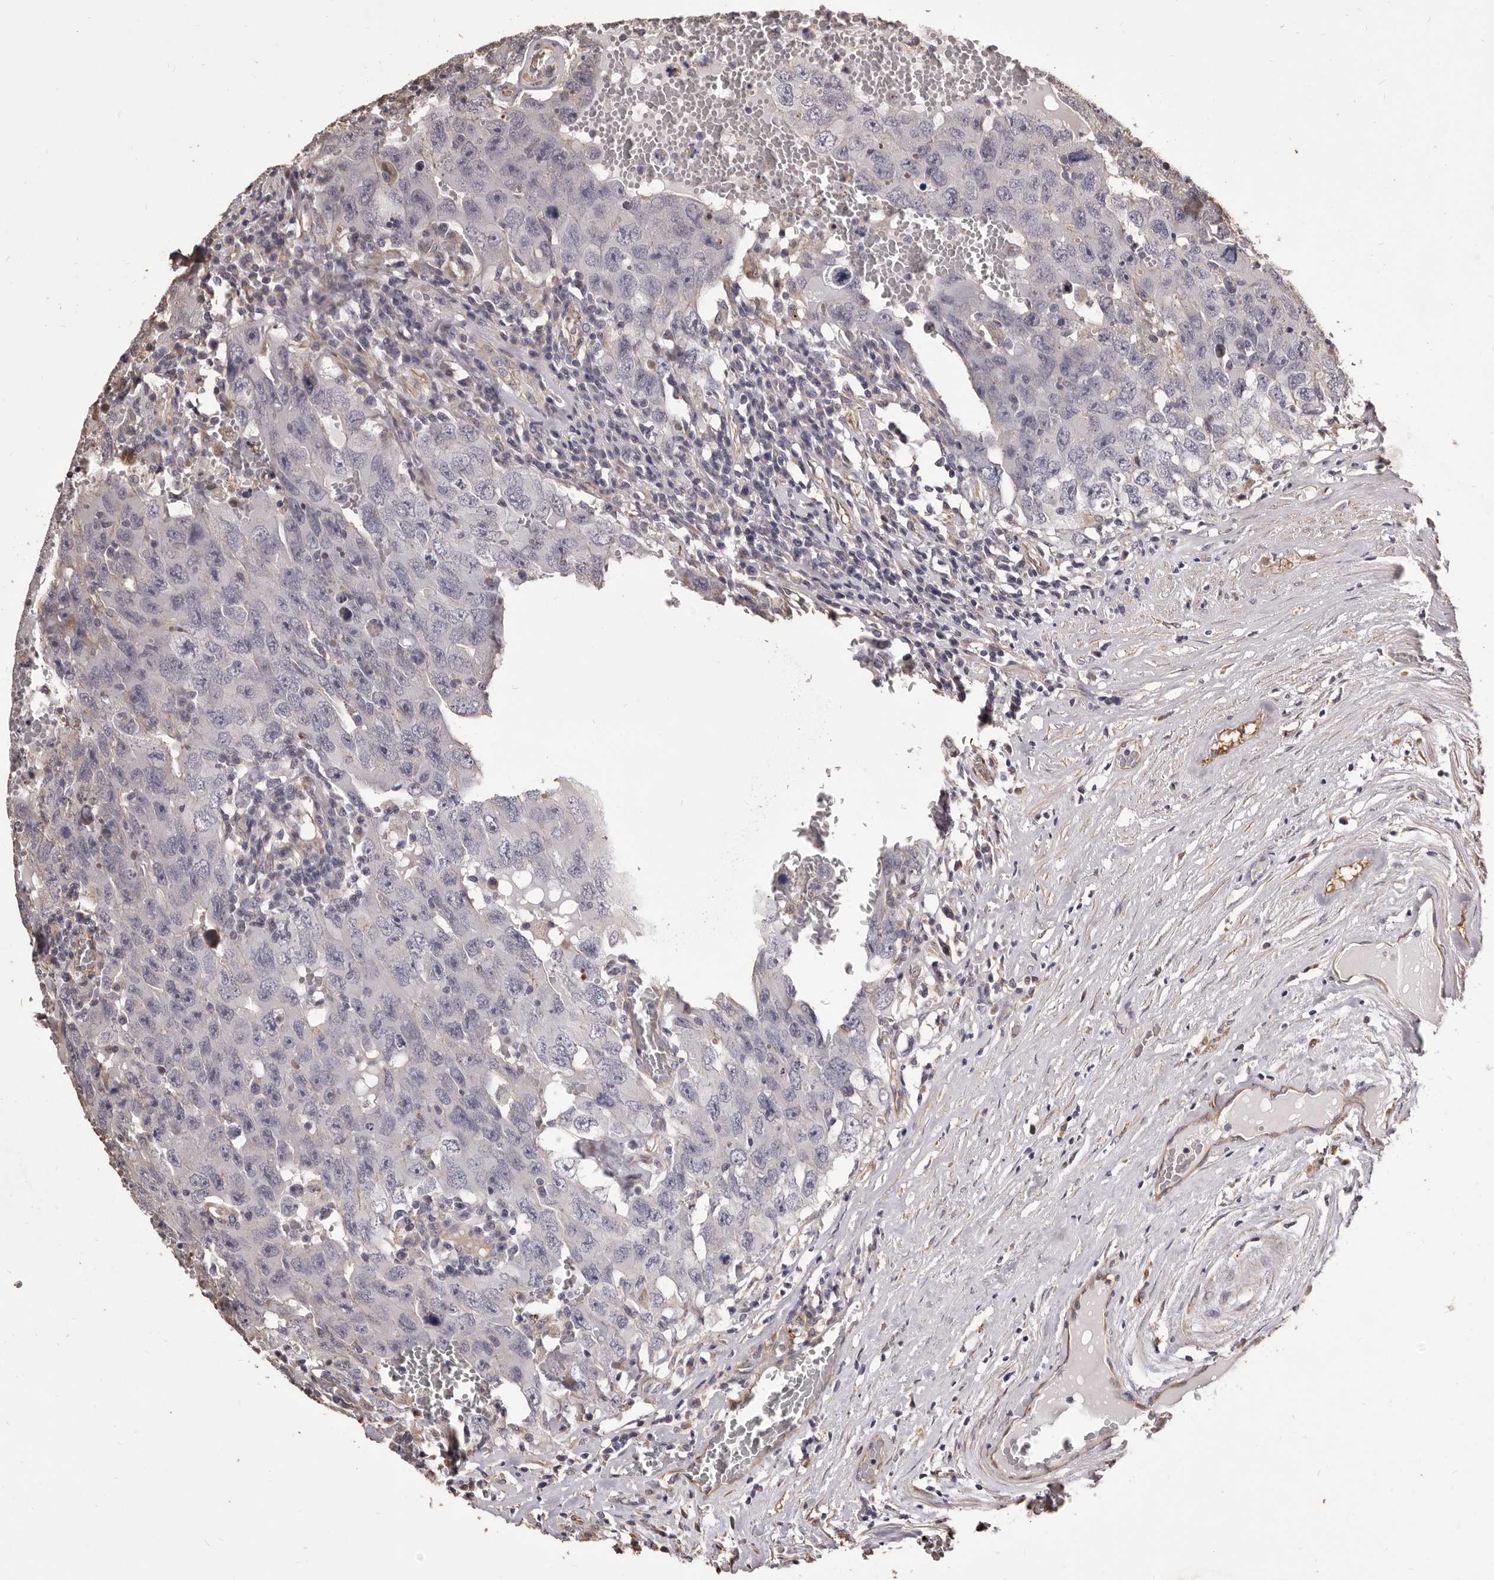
{"staining": {"intensity": "negative", "quantity": "none", "location": "none"}, "tissue": "testis cancer", "cell_type": "Tumor cells", "image_type": "cancer", "snomed": [{"axis": "morphology", "description": "Carcinoma, Embryonal, NOS"}, {"axis": "topography", "description": "Testis"}], "caption": "There is no significant staining in tumor cells of testis cancer.", "gene": "ALPK1", "patient": {"sex": "male", "age": 26}}